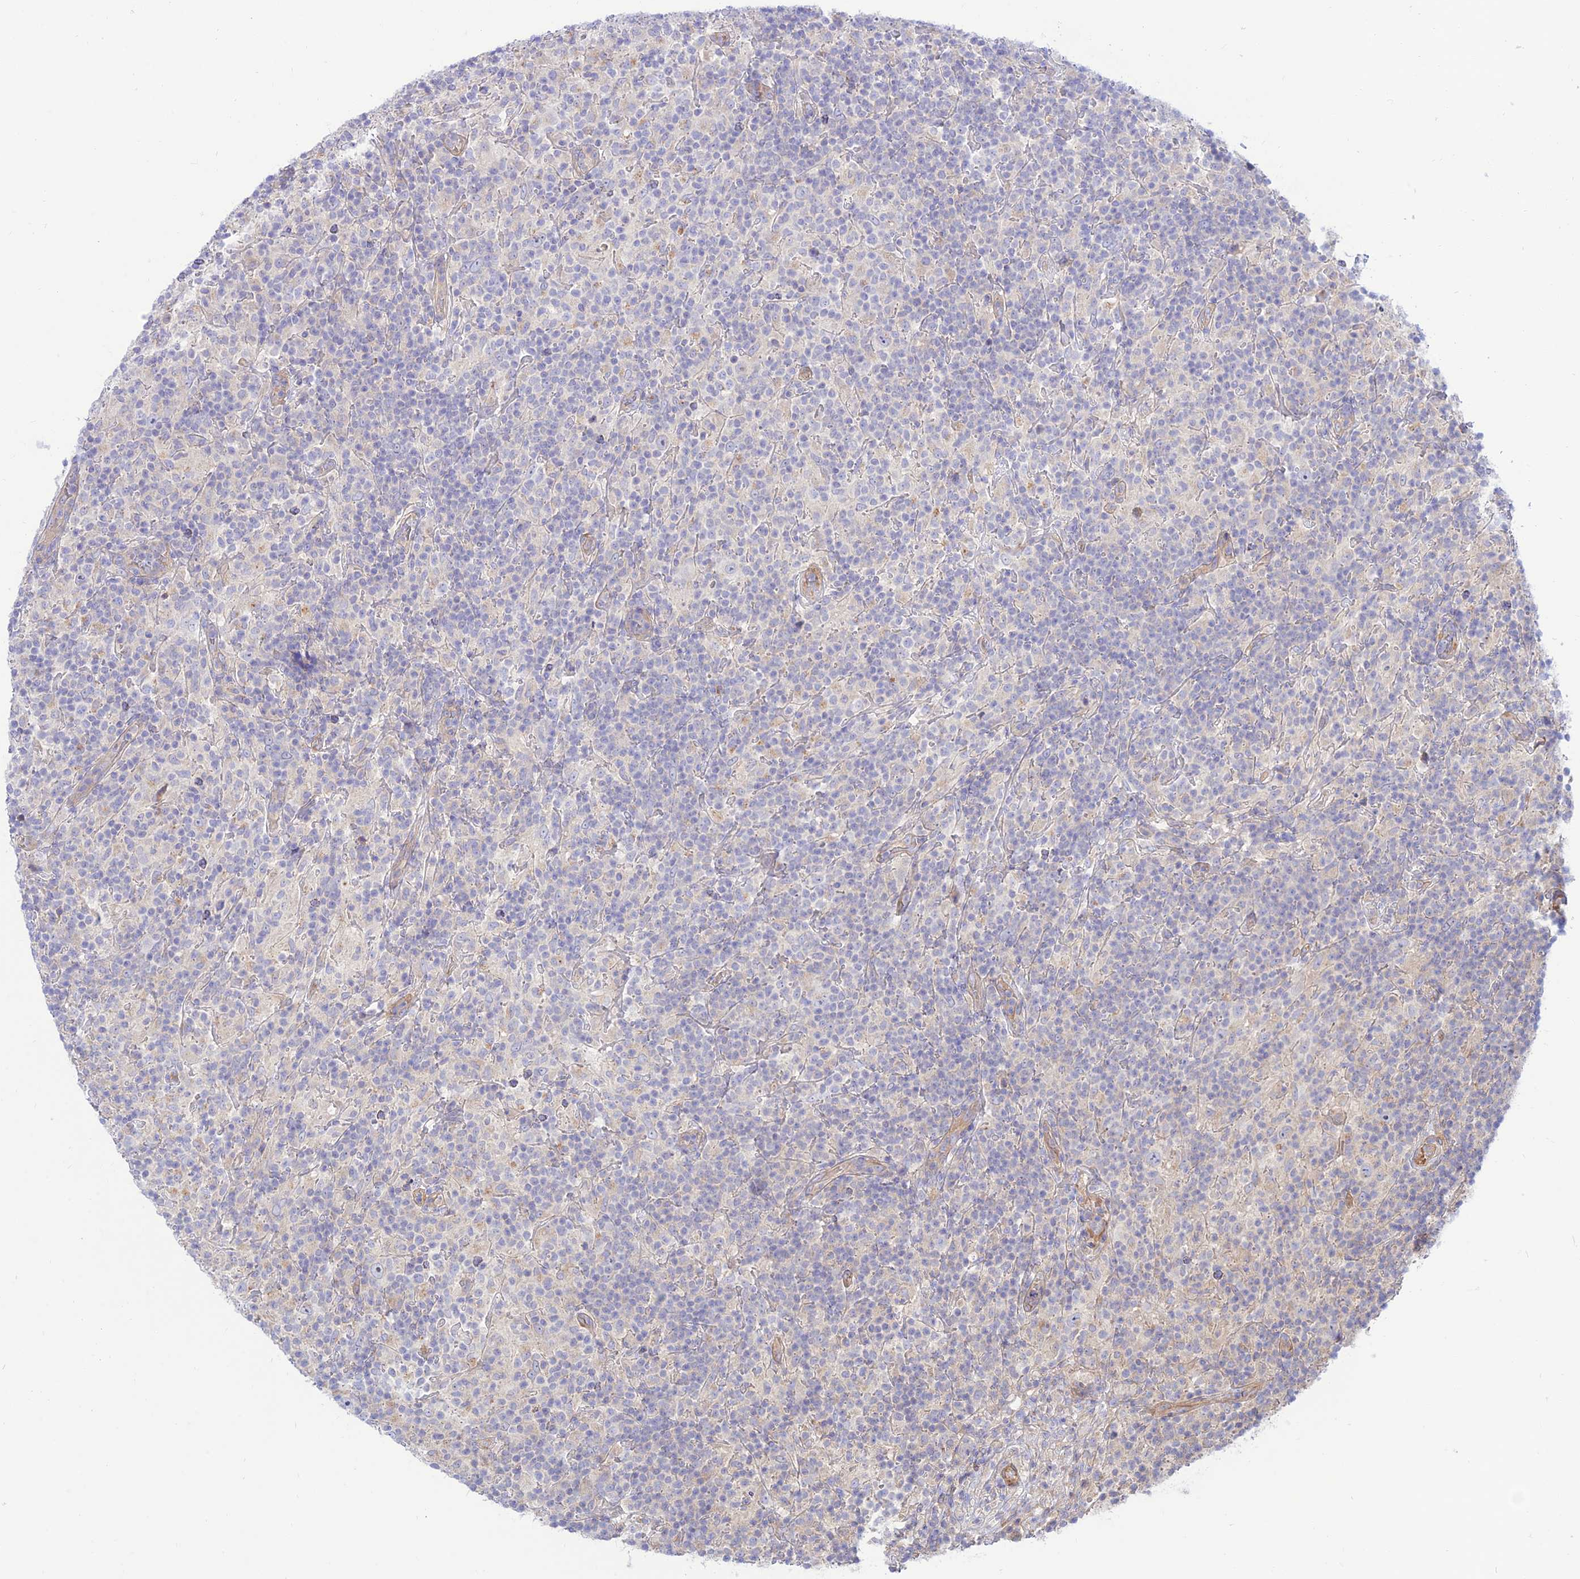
{"staining": {"intensity": "negative", "quantity": "none", "location": "none"}, "tissue": "lymphoma", "cell_type": "Tumor cells", "image_type": "cancer", "snomed": [{"axis": "morphology", "description": "Hodgkin's disease, NOS"}, {"axis": "topography", "description": "Lymph node"}], "caption": "High magnification brightfield microscopy of Hodgkin's disease stained with DAB (brown) and counterstained with hematoxylin (blue): tumor cells show no significant staining.", "gene": "KCNAB1", "patient": {"sex": "male", "age": 70}}